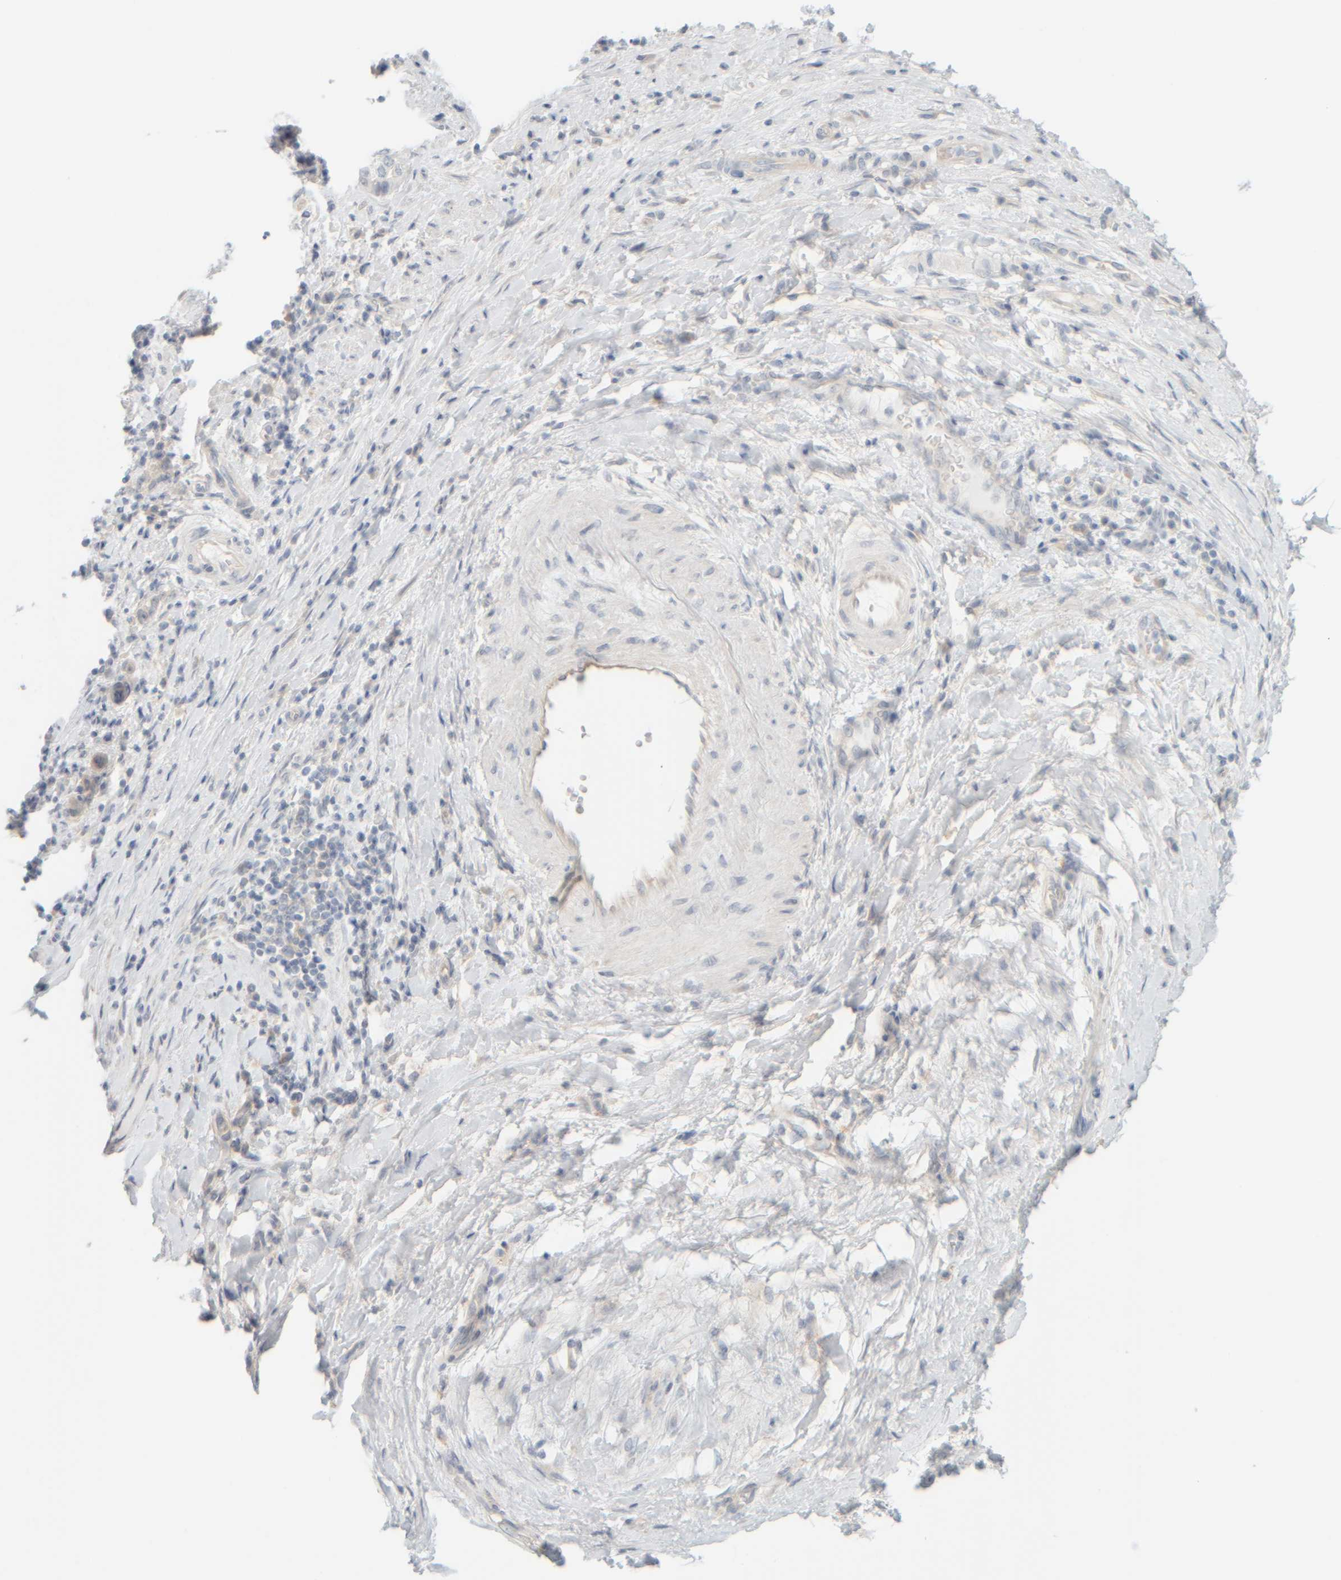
{"staining": {"intensity": "negative", "quantity": "none", "location": "none"}, "tissue": "pancreatic cancer", "cell_type": "Tumor cells", "image_type": "cancer", "snomed": [{"axis": "morphology", "description": "Adenocarcinoma, NOS"}, {"axis": "topography", "description": "Pancreas"}], "caption": "The image demonstrates no staining of tumor cells in pancreatic cancer.", "gene": "PTGES3L-AARSD1", "patient": {"sex": "female", "age": 73}}